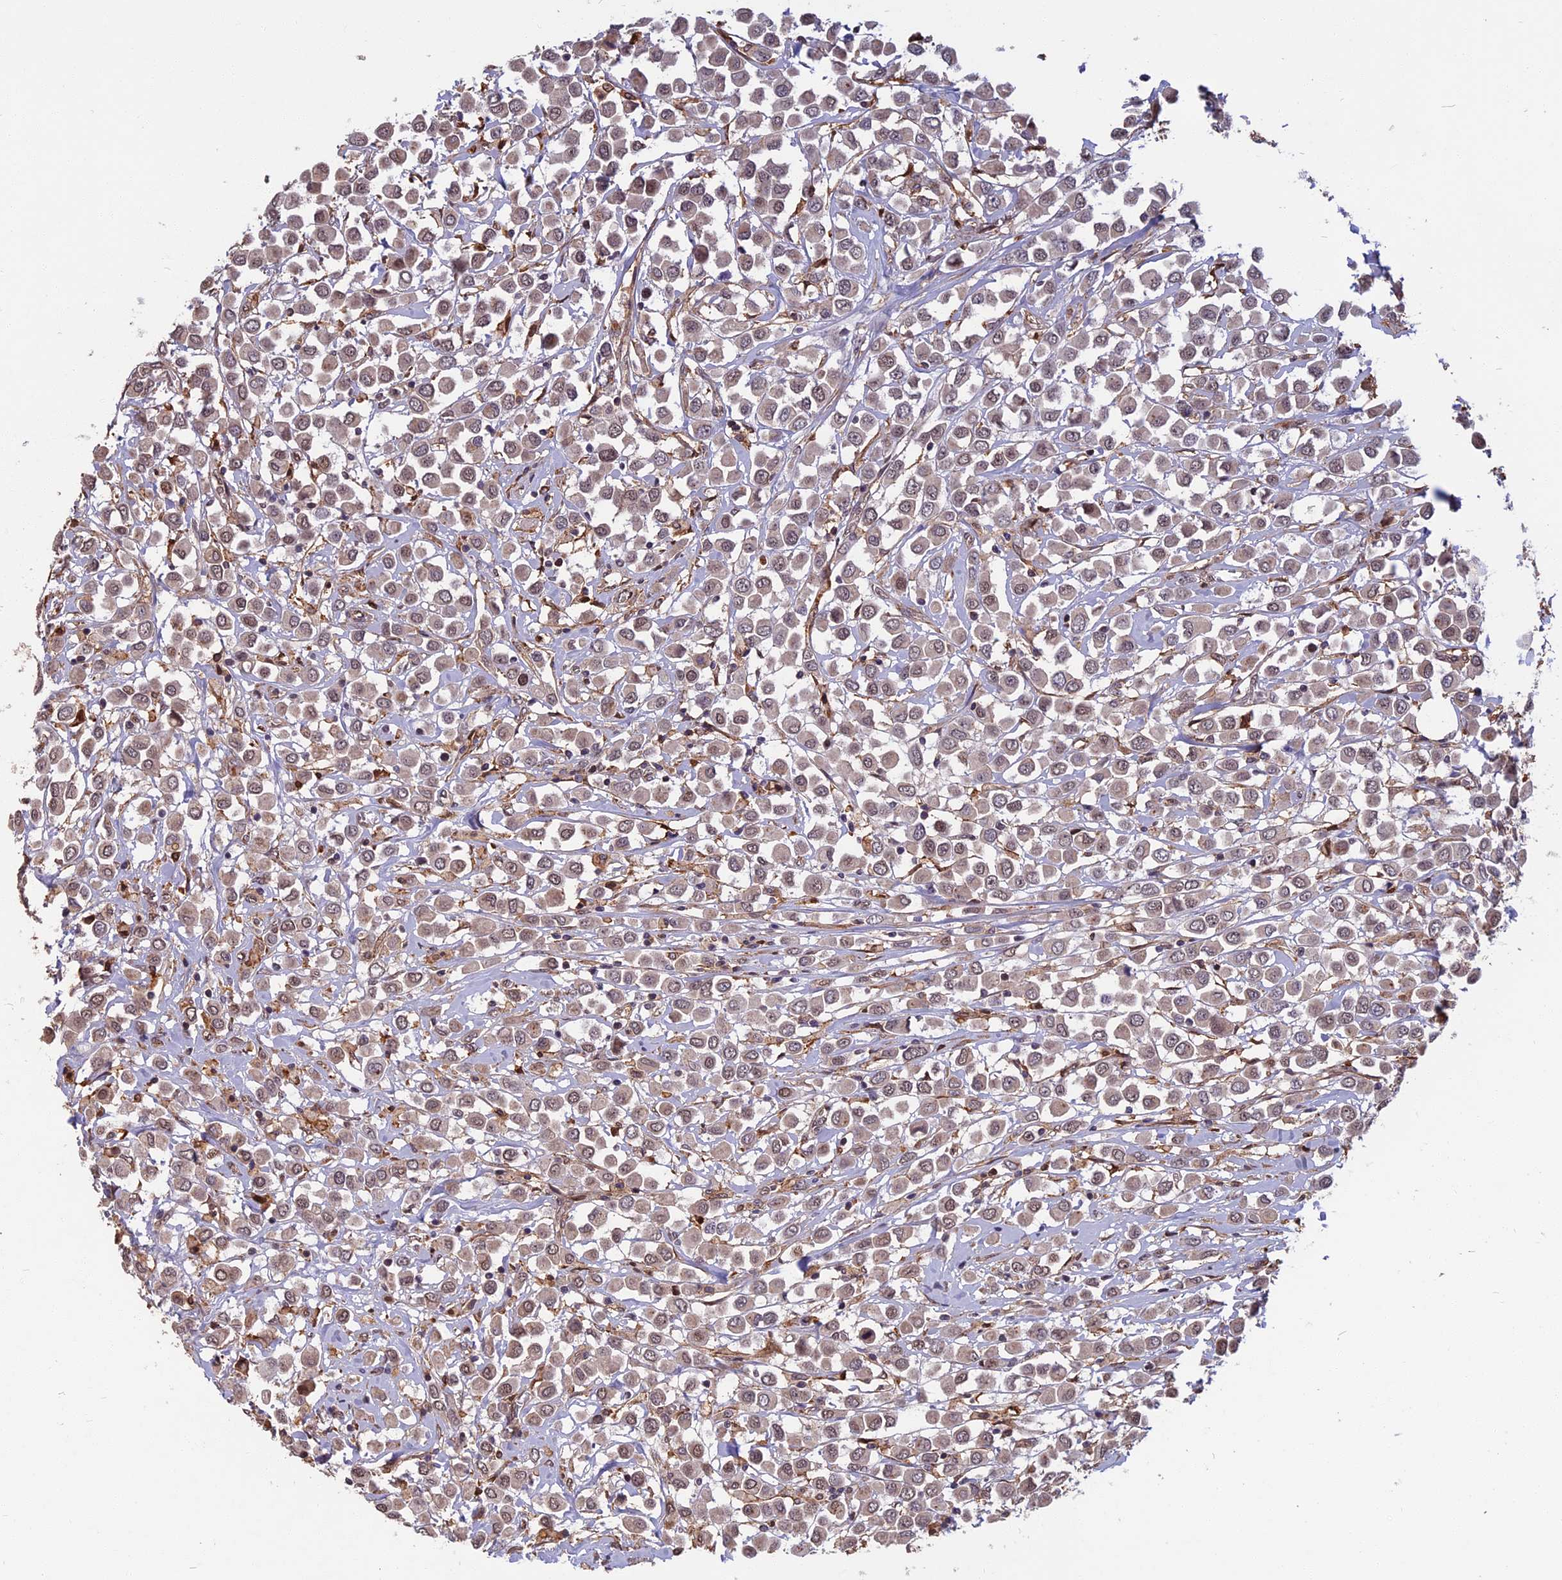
{"staining": {"intensity": "weak", "quantity": ">75%", "location": "nuclear"}, "tissue": "breast cancer", "cell_type": "Tumor cells", "image_type": "cancer", "snomed": [{"axis": "morphology", "description": "Duct carcinoma"}, {"axis": "topography", "description": "Breast"}], "caption": "Breast cancer stained with DAB (3,3'-diaminobenzidine) immunohistochemistry (IHC) demonstrates low levels of weak nuclear staining in approximately >75% of tumor cells.", "gene": "SPG11", "patient": {"sex": "female", "age": 61}}